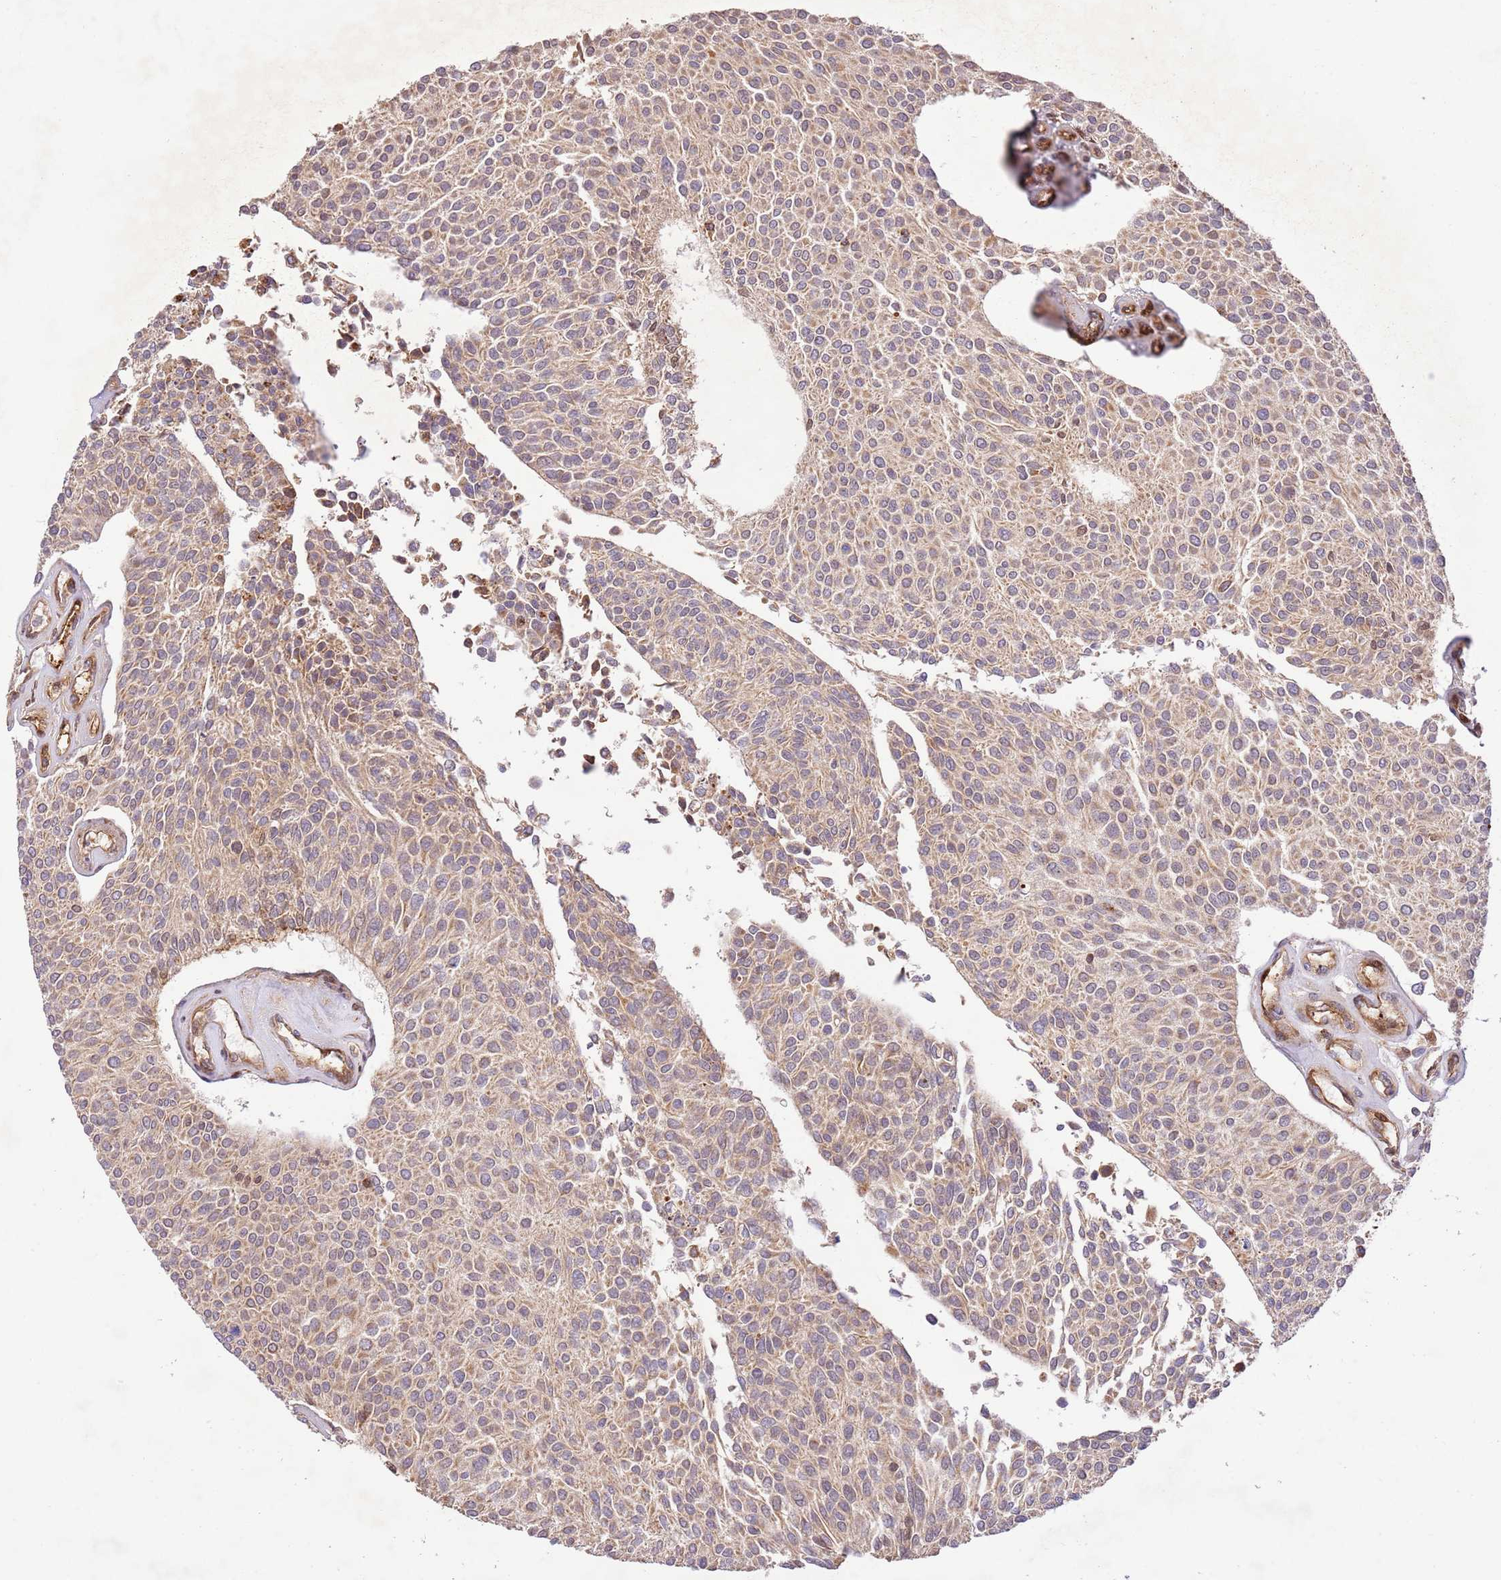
{"staining": {"intensity": "weak", "quantity": ">75%", "location": "cytoplasmic/membranous"}, "tissue": "urothelial cancer", "cell_type": "Tumor cells", "image_type": "cancer", "snomed": [{"axis": "morphology", "description": "Urothelial carcinoma, NOS"}, {"axis": "topography", "description": "Urinary bladder"}], "caption": "Immunohistochemical staining of urothelial cancer exhibits weak cytoplasmic/membranous protein positivity in approximately >75% of tumor cells. Immunohistochemistry stains the protein of interest in brown and the nuclei are stained blue.", "gene": "KATNAL2", "patient": {"sex": "male", "age": 55}}